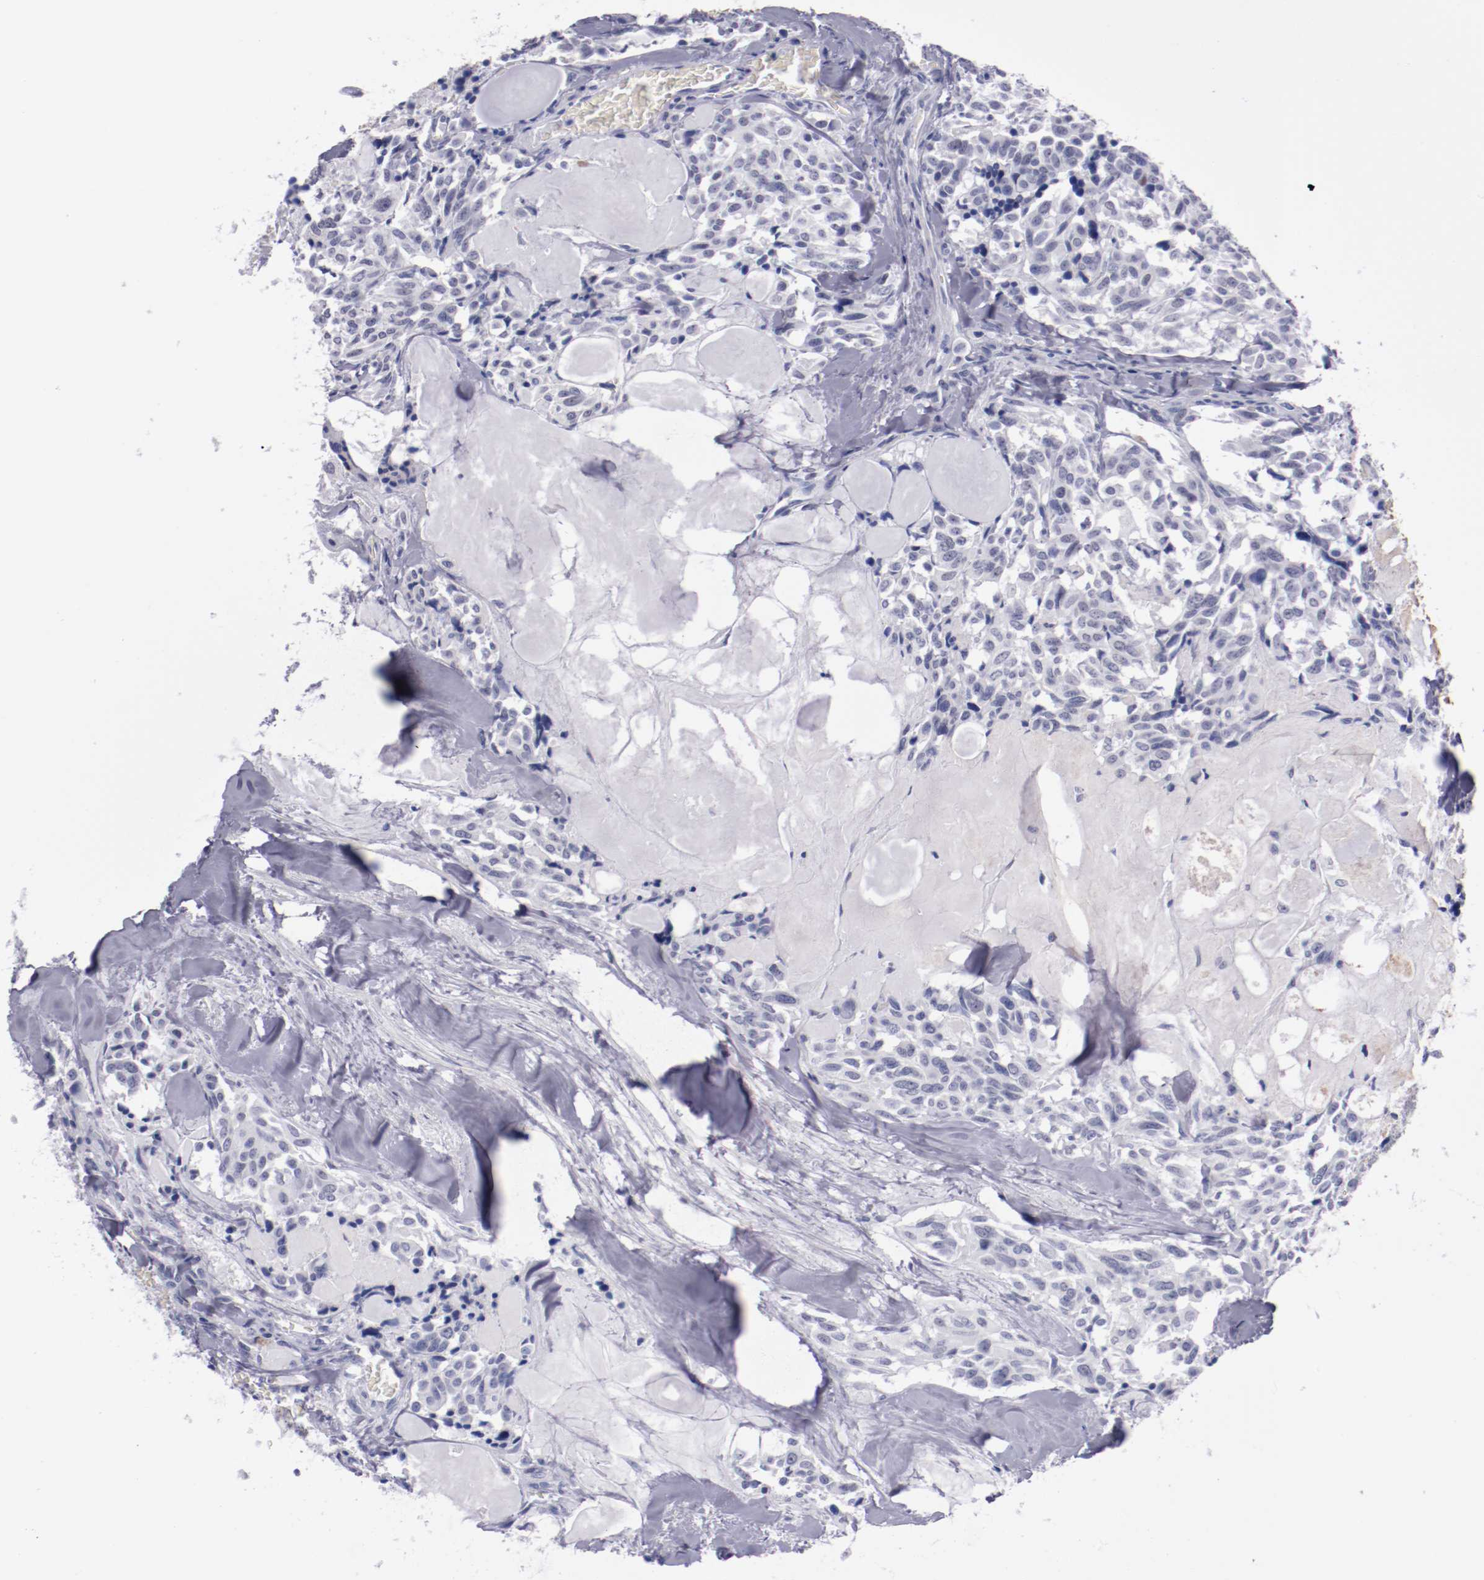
{"staining": {"intensity": "negative", "quantity": "none", "location": "none"}, "tissue": "thyroid cancer", "cell_type": "Tumor cells", "image_type": "cancer", "snomed": [{"axis": "morphology", "description": "Carcinoma, NOS"}, {"axis": "morphology", "description": "Carcinoid, malignant, NOS"}, {"axis": "topography", "description": "Thyroid gland"}], "caption": "An IHC photomicrograph of thyroid cancer (carcinoid (malignant)) is shown. There is no staining in tumor cells of thyroid cancer (carcinoid (malignant)).", "gene": "HNF1B", "patient": {"sex": "male", "age": 33}}